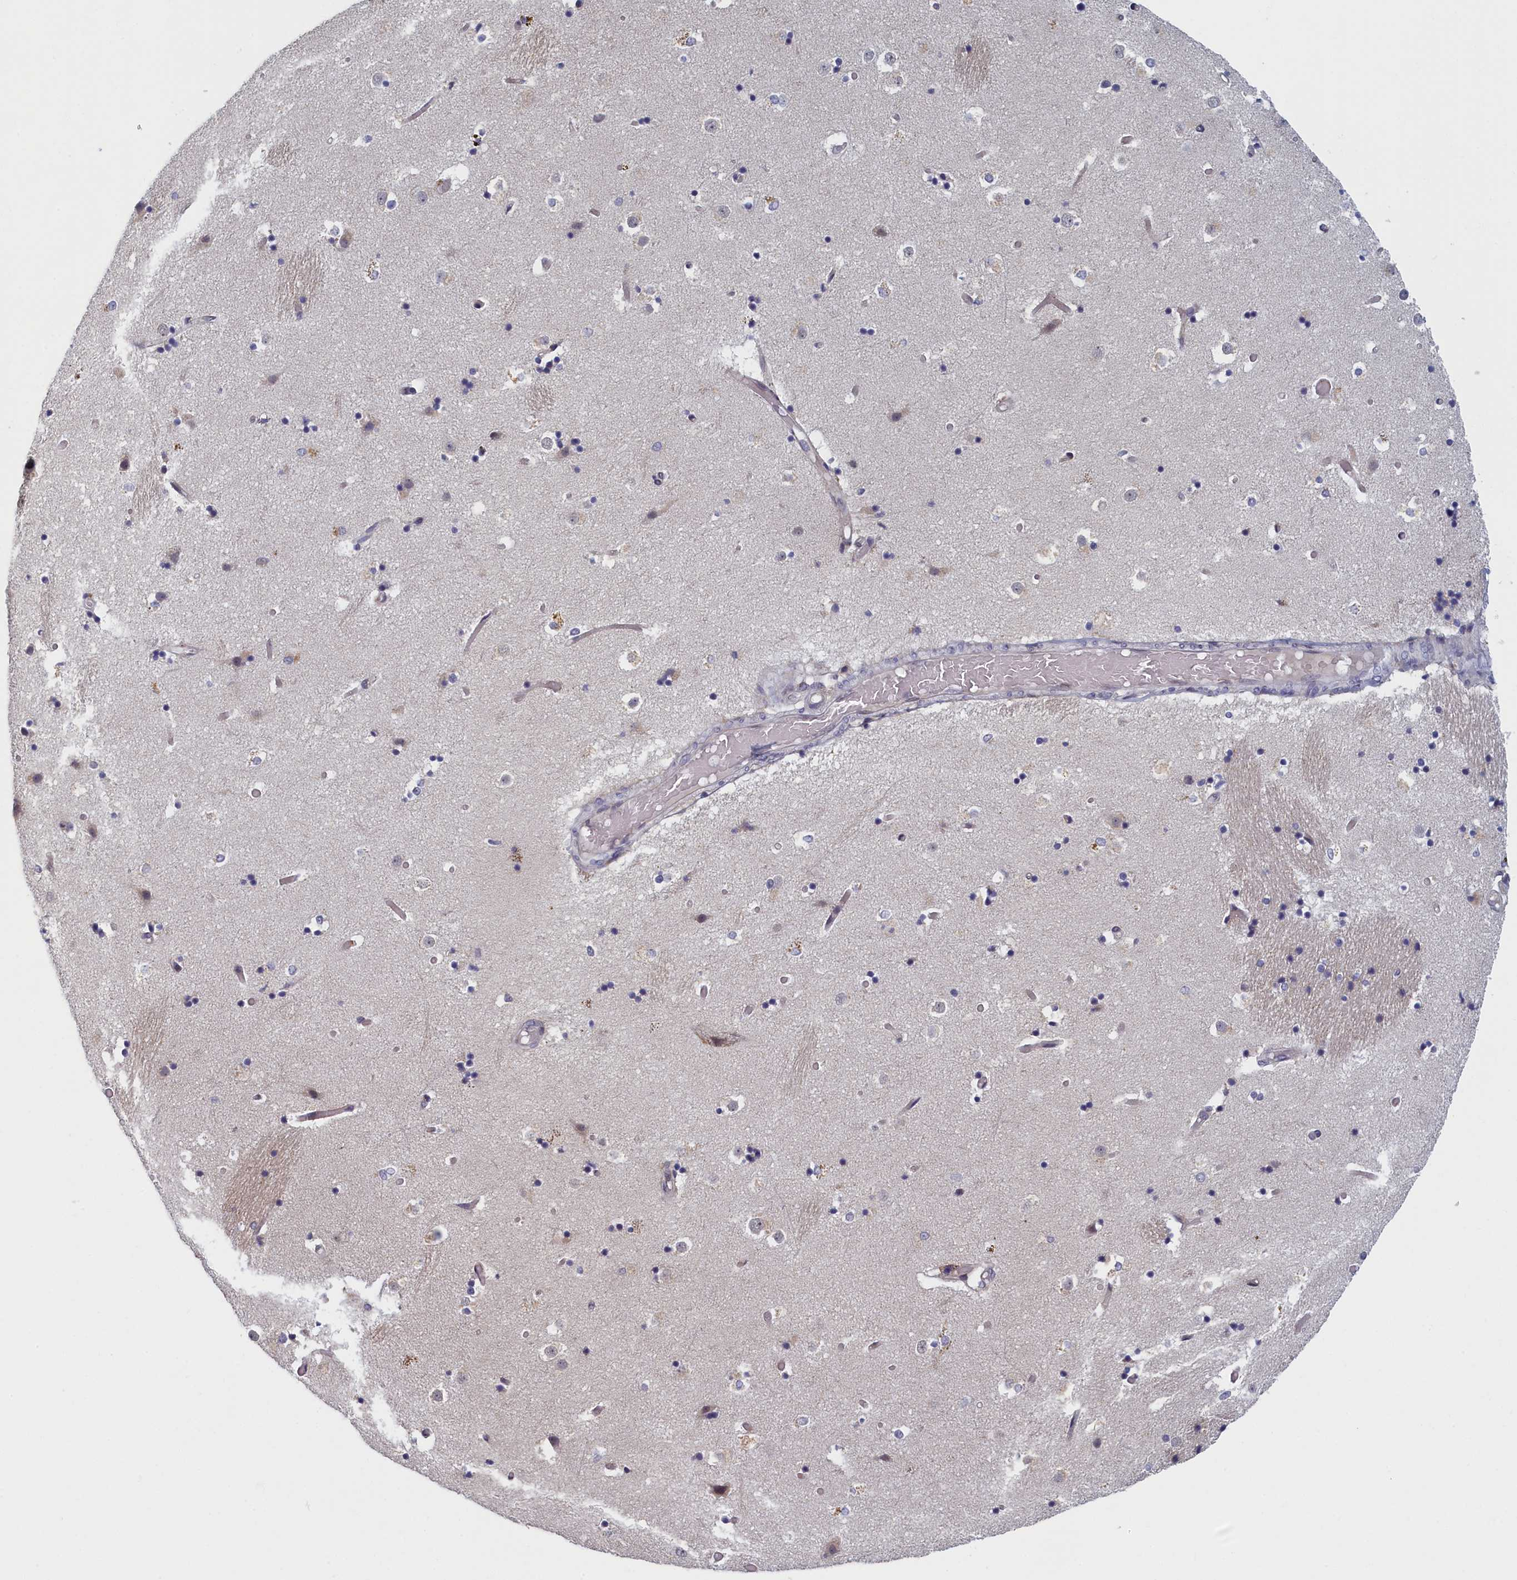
{"staining": {"intensity": "negative", "quantity": "none", "location": "none"}, "tissue": "caudate", "cell_type": "Glial cells", "image_type": "normal", "snomed": [{"axis": "morphology", "description": "Normal tissue, NOS"}, {"axis": "topography", "description": "Lateral ventricle wall"}], "caption": "Immunohistochemistry (IHC) of benign human caudate displays no positivity in glial cells.", "gene": "DNAJC17", "patient": {"sex": "female", "age": 52}}